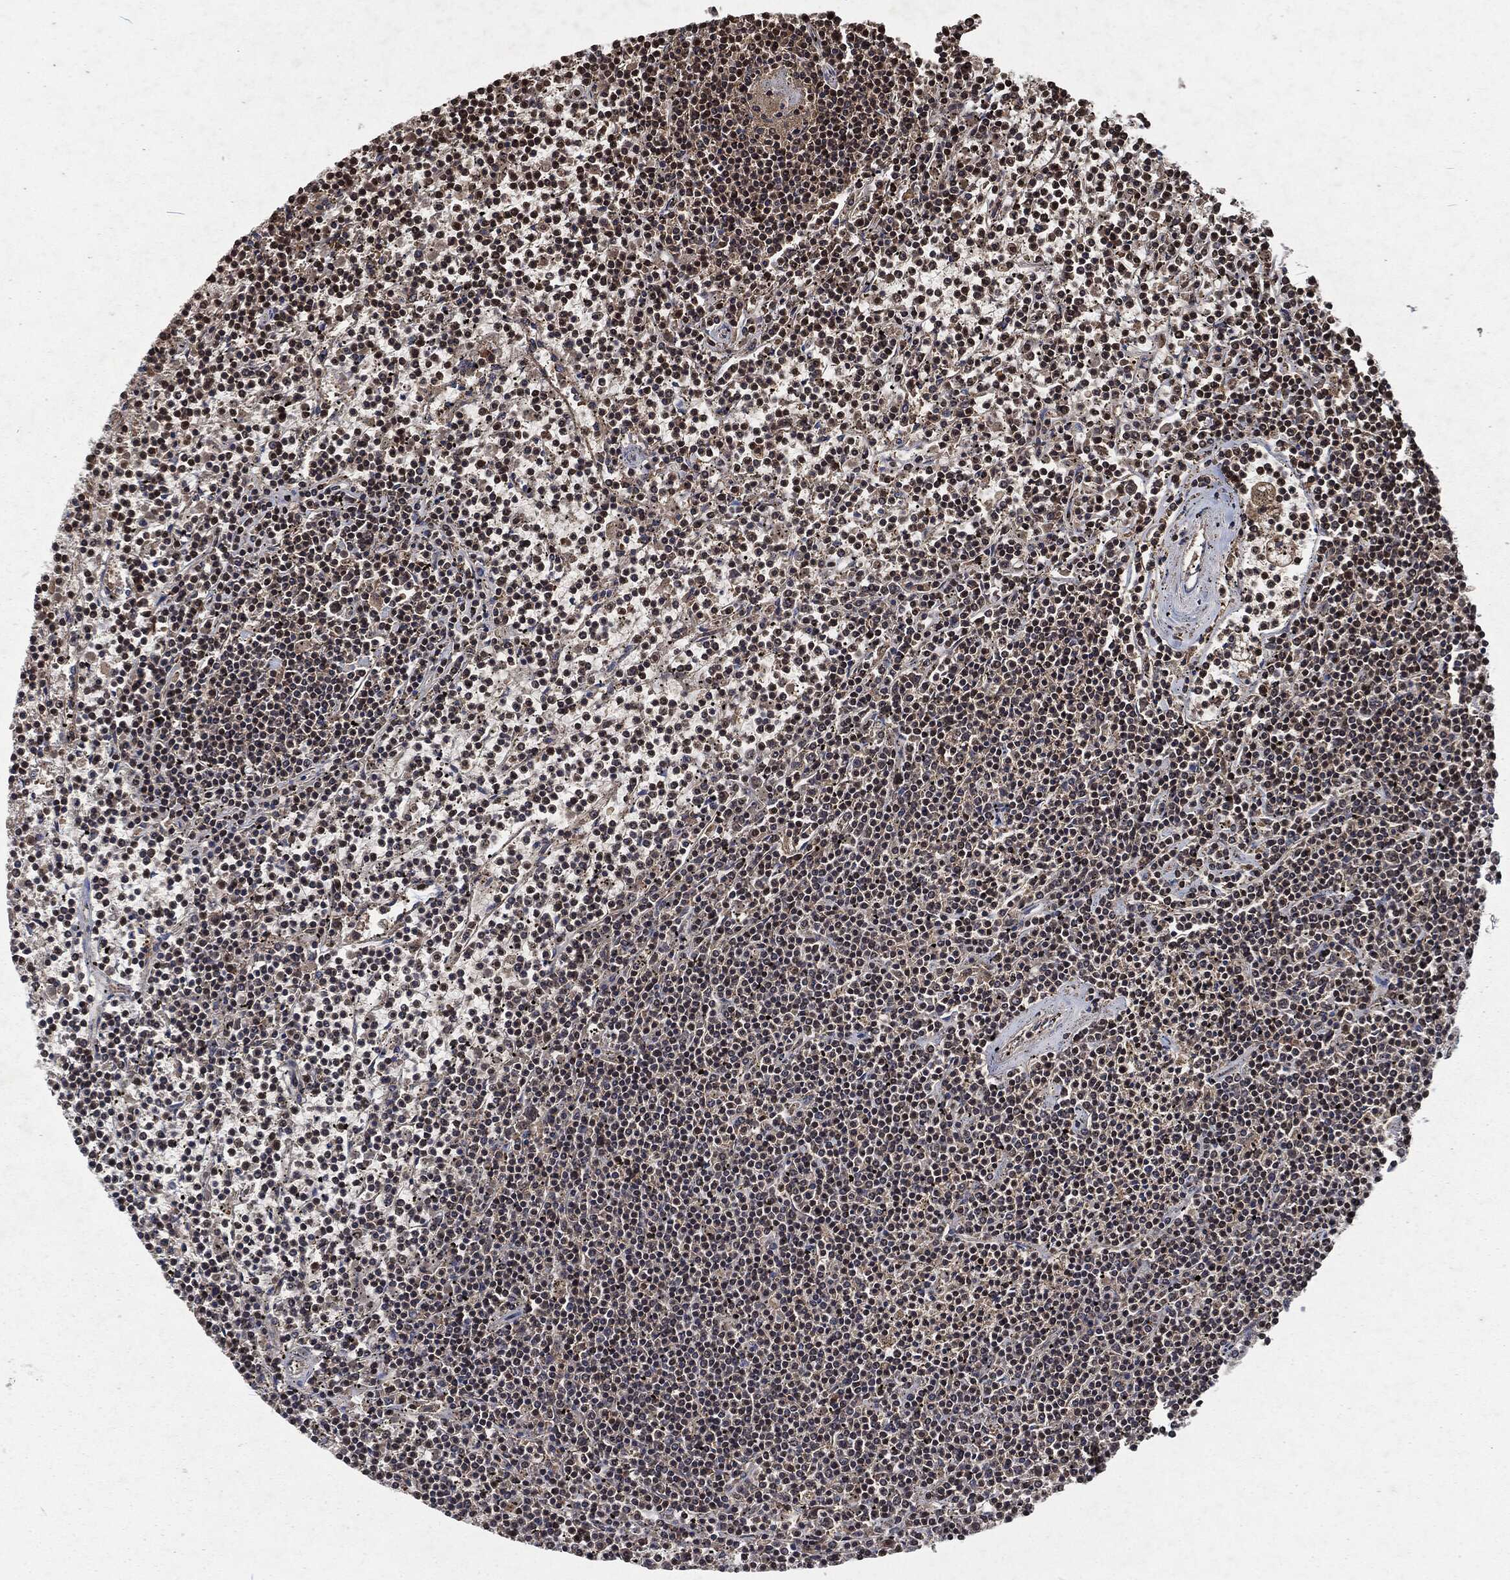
{"staining": {"intensity": "strong", "quantity": "25%-75%", "location": "nuclear"}, "tissue": "lymphoma", "cell_type": "Tumor cells", "image_type": "cancer", "snomed": [{"axis": "morphology", "description": "Malignant lymphoma, non-Hodgkin's type, Low grade"}, {"axis": "topography", "description": "Spleen"}], "caption": "The image exhibits staining of lymphoma, revealing strong nuclear protein staining (brown color) within tumor cells. (DAB IHC, brown staining for protein, blue staining for nuclei).", "gene": "SNAI1", "patient": {"sex": "female", "age": 19}}